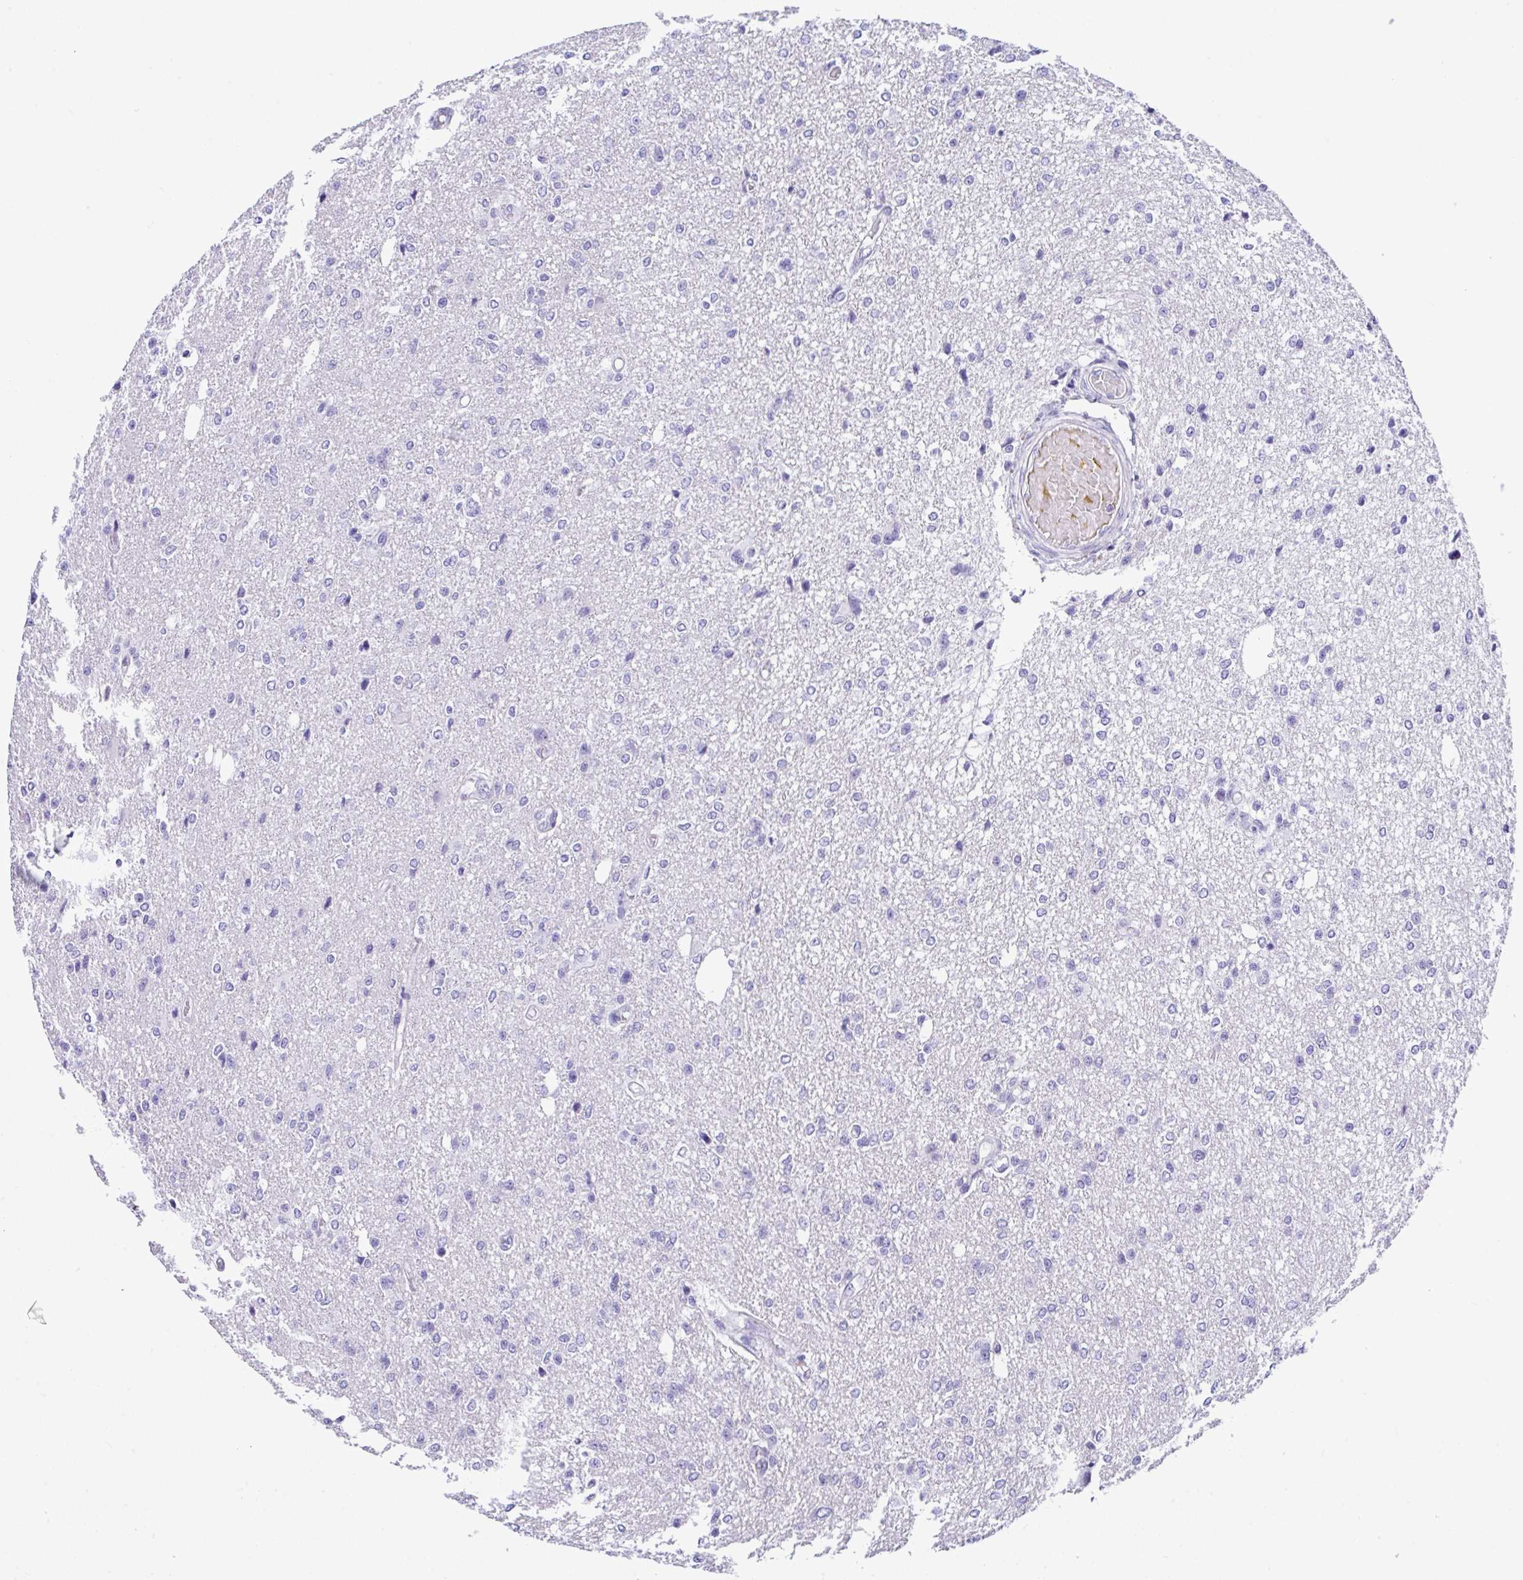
{"staining": {"intensity": "negative", "quantity": "none", "location": "none"}, "tissue": "glioma", "cell_type": "Tumor cells", "image_type": "cancer", "snomed": [{"axis": "morphology", "description": "Glioma, malignant, Low grade"}, {"axis": "topography", "description": "Brain"}], "caption": "High power microscopy photomicrograph of an immunohistochemistry (IHC) histopathology image of glioma, revealing no significant positivity in tumor cells.", "gene": "YBX2", "patient": {"sex": "male", "age": 26}}